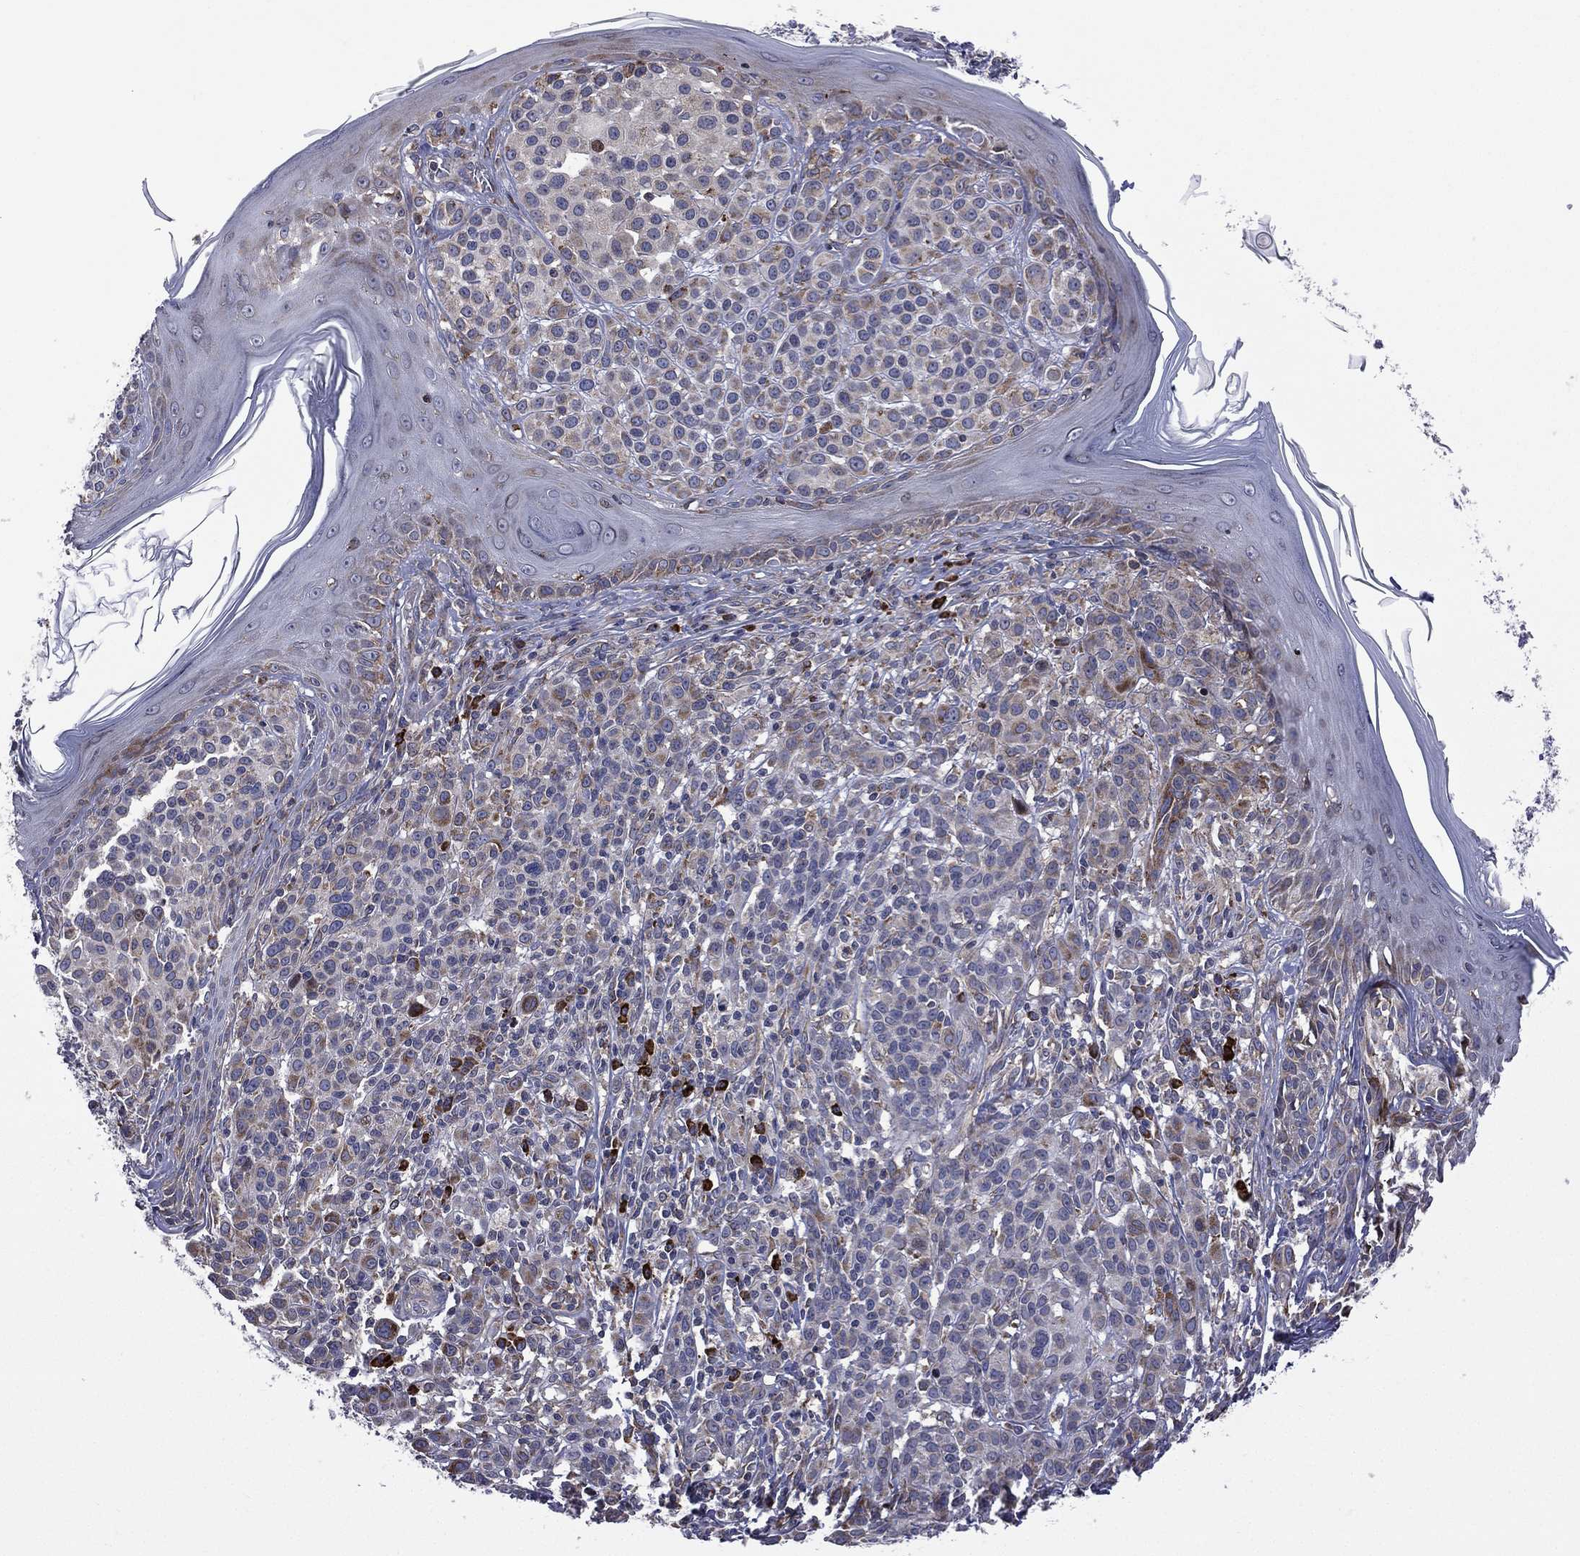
{"staining": {"intensity": "moderate", "quantity": "<25%", "location": "cytoplasmic/membranous"}, "tissue": "melanoma", "cell_type": "Tumor cells", "image_type": "cancer", "snomed": [{"axis": "morphology", "description": "Malignant melanoma, NOS"}, {"axis": "topography", "description": "Skin"}], "caption": "Malignant melanoma tissue shows moderate cytoplasmic/membranous positivity in approximately <25% of tumor cells, visualized by immunohistochemistry.", "gene": "C20orf96", "patient": {"sex": "male", "age": 79}}